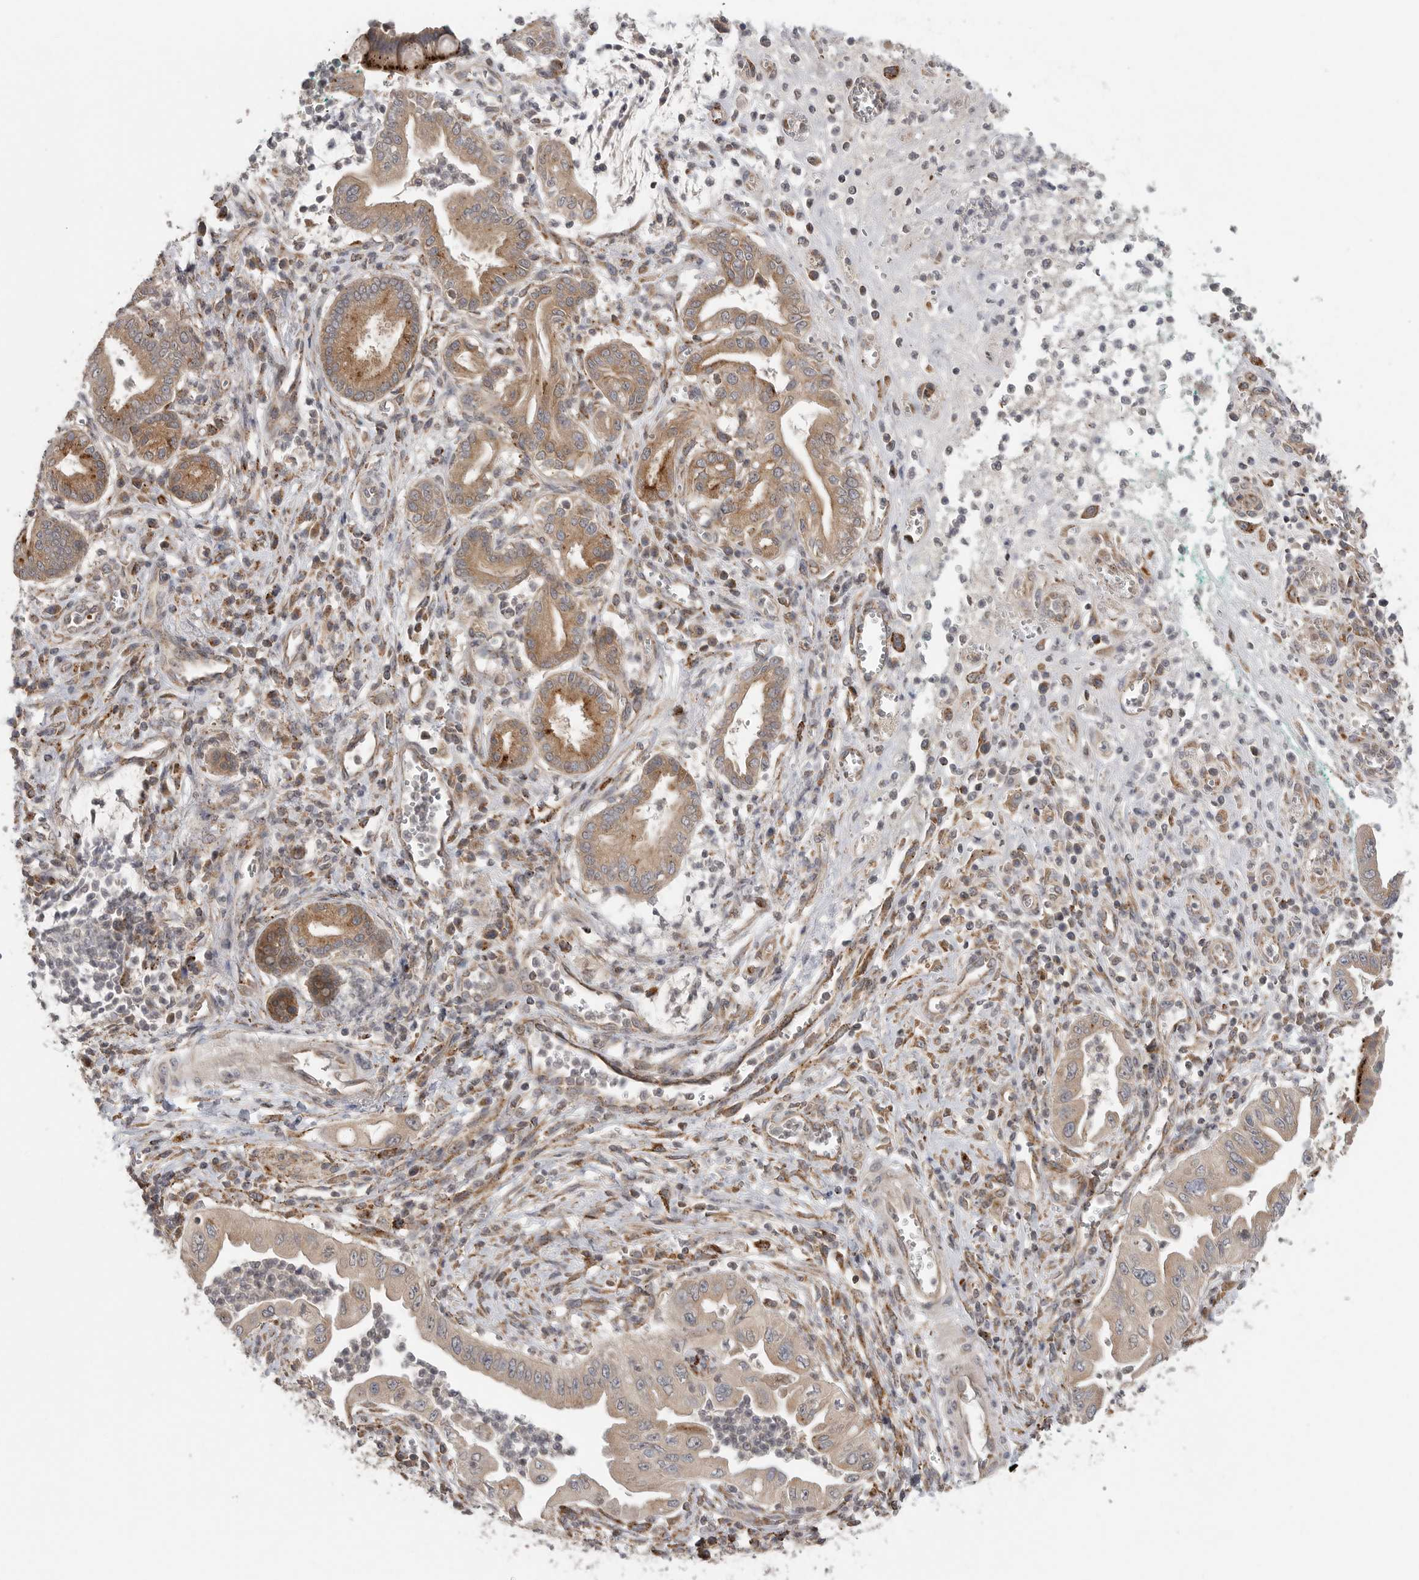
{"staining": {"intensity": "moderate", "quantity": ">75%", "location": "cytoplasmic/membranous"}, "tissue": "pancreatic cancer", "cell_type": "Tumor cells", "image_type": "cancer", "snomed": [{"axis": "morphology", "description": "Adenocarcinoma, NOS"}, {"axis": "topography", "description": "Pancreas"}], "caption": "Immunohistochemistry (IHC) (DAB) staining of pancreatic cancer (adenocarcinoma) shows moderate cytoplasmic/membranous protein expression in about >75% of tumor cells. The staining was performed using DAB (3,3'-diaminobenzidine), with brown indicating positive protein expression. Nuclei are stained blue with hematoxylin.", "gene": "GALNS", "patient": {"sex": "male", "age": 78}}